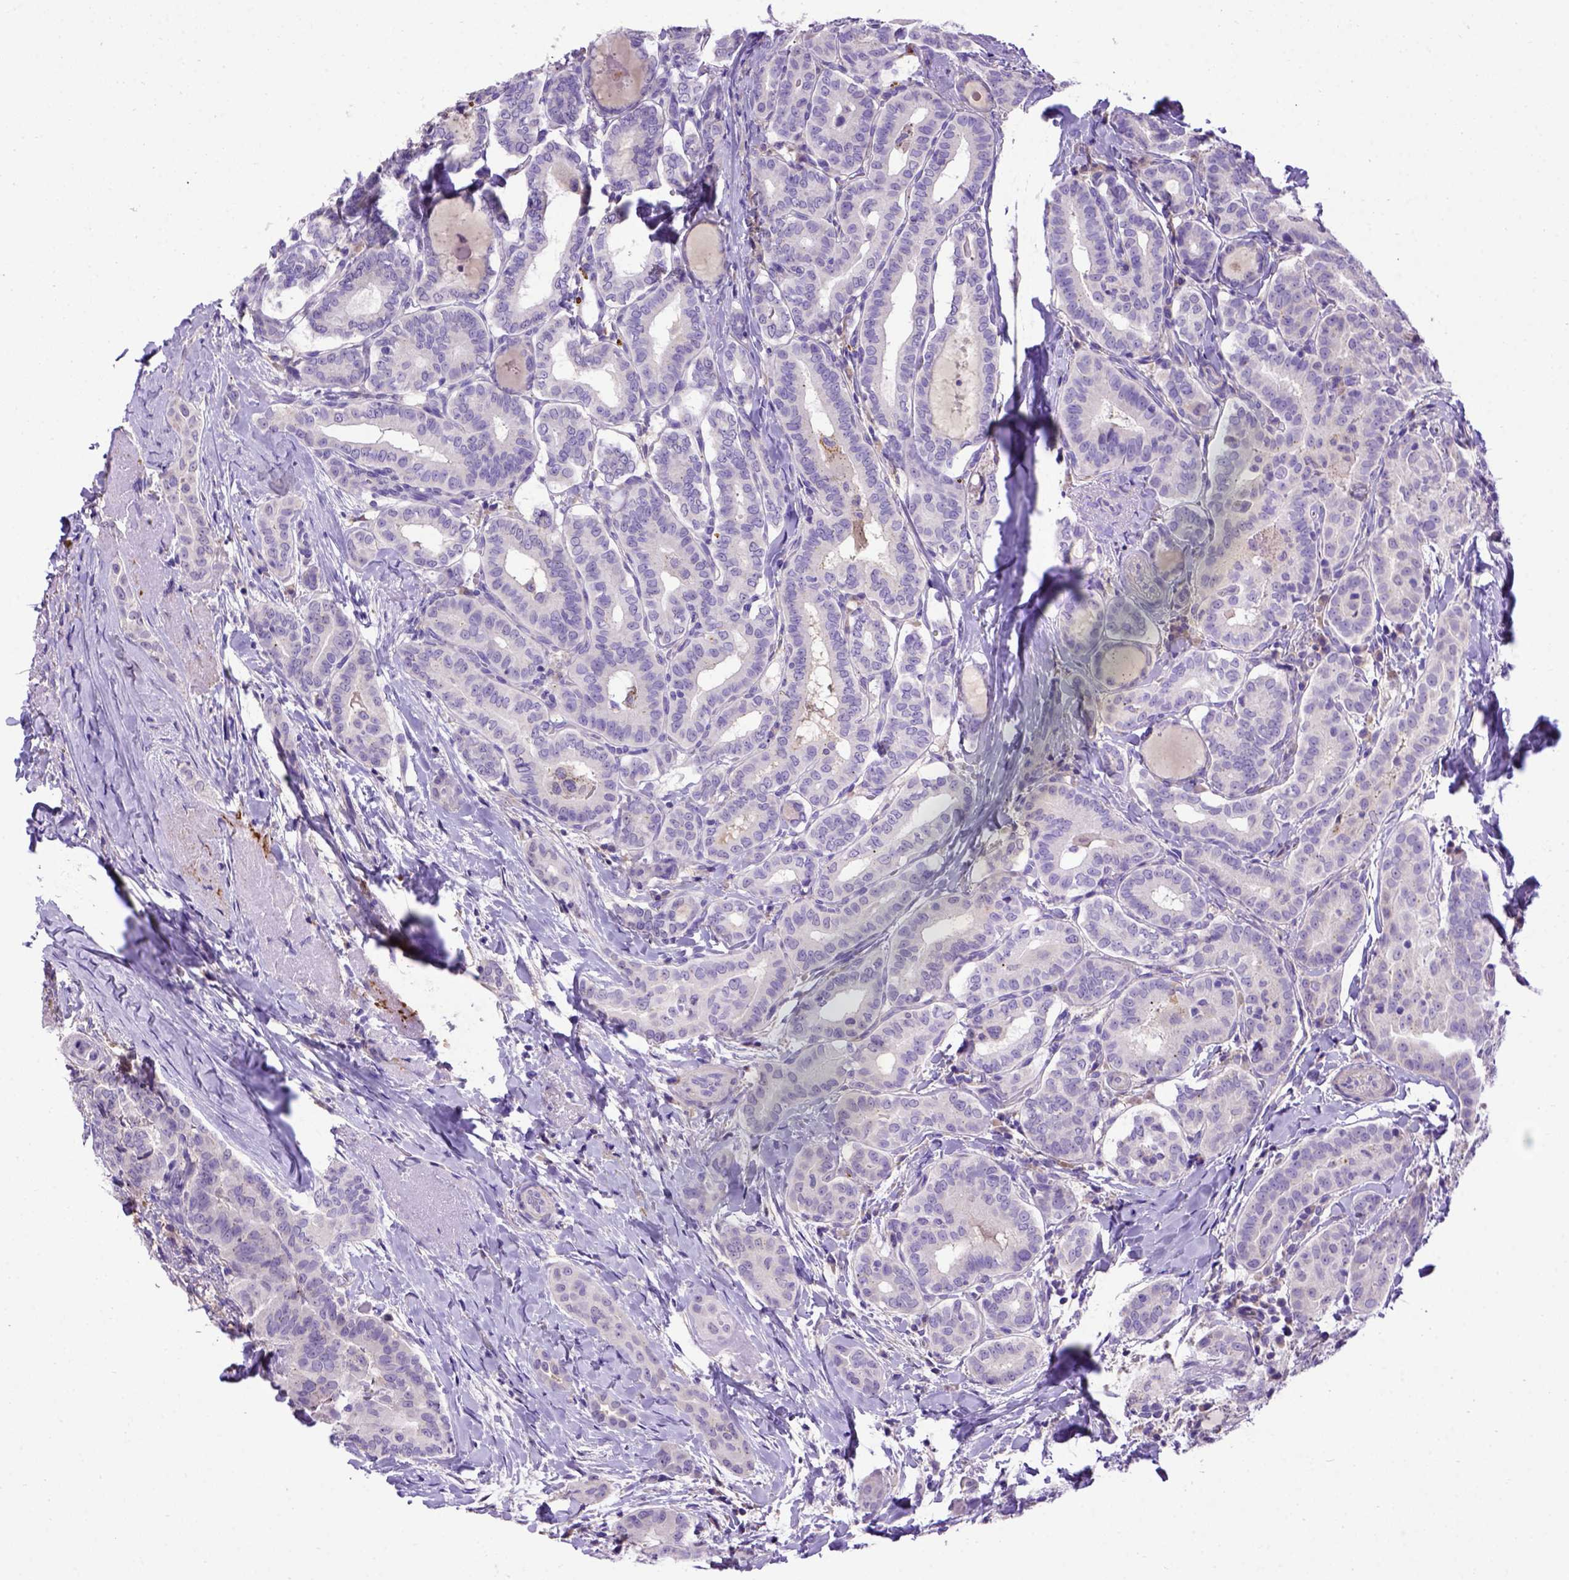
{"staining": {"intensity": "negative", "quantity": "none", "location": "none"}, "tissue": "thyroid cancer", "cell_type": "Tumor cells", "image_type": "cancer", "snomed": [{"axis": "morphology", "description": "Papillary adenocarcinoma, NOS"}, {"axis": "morphology", "description": "Papillary adenoma metastatic"}, {"axis": "topography", "description": "Thyroid gland"}], "caption": "Papillary adenoma metastatic (thyroid) was stained to show a protein in brown. There is no significant expression in tumor cells.", "gene": "ADAM12", "patient": {"sex": "female", "age": 50}}